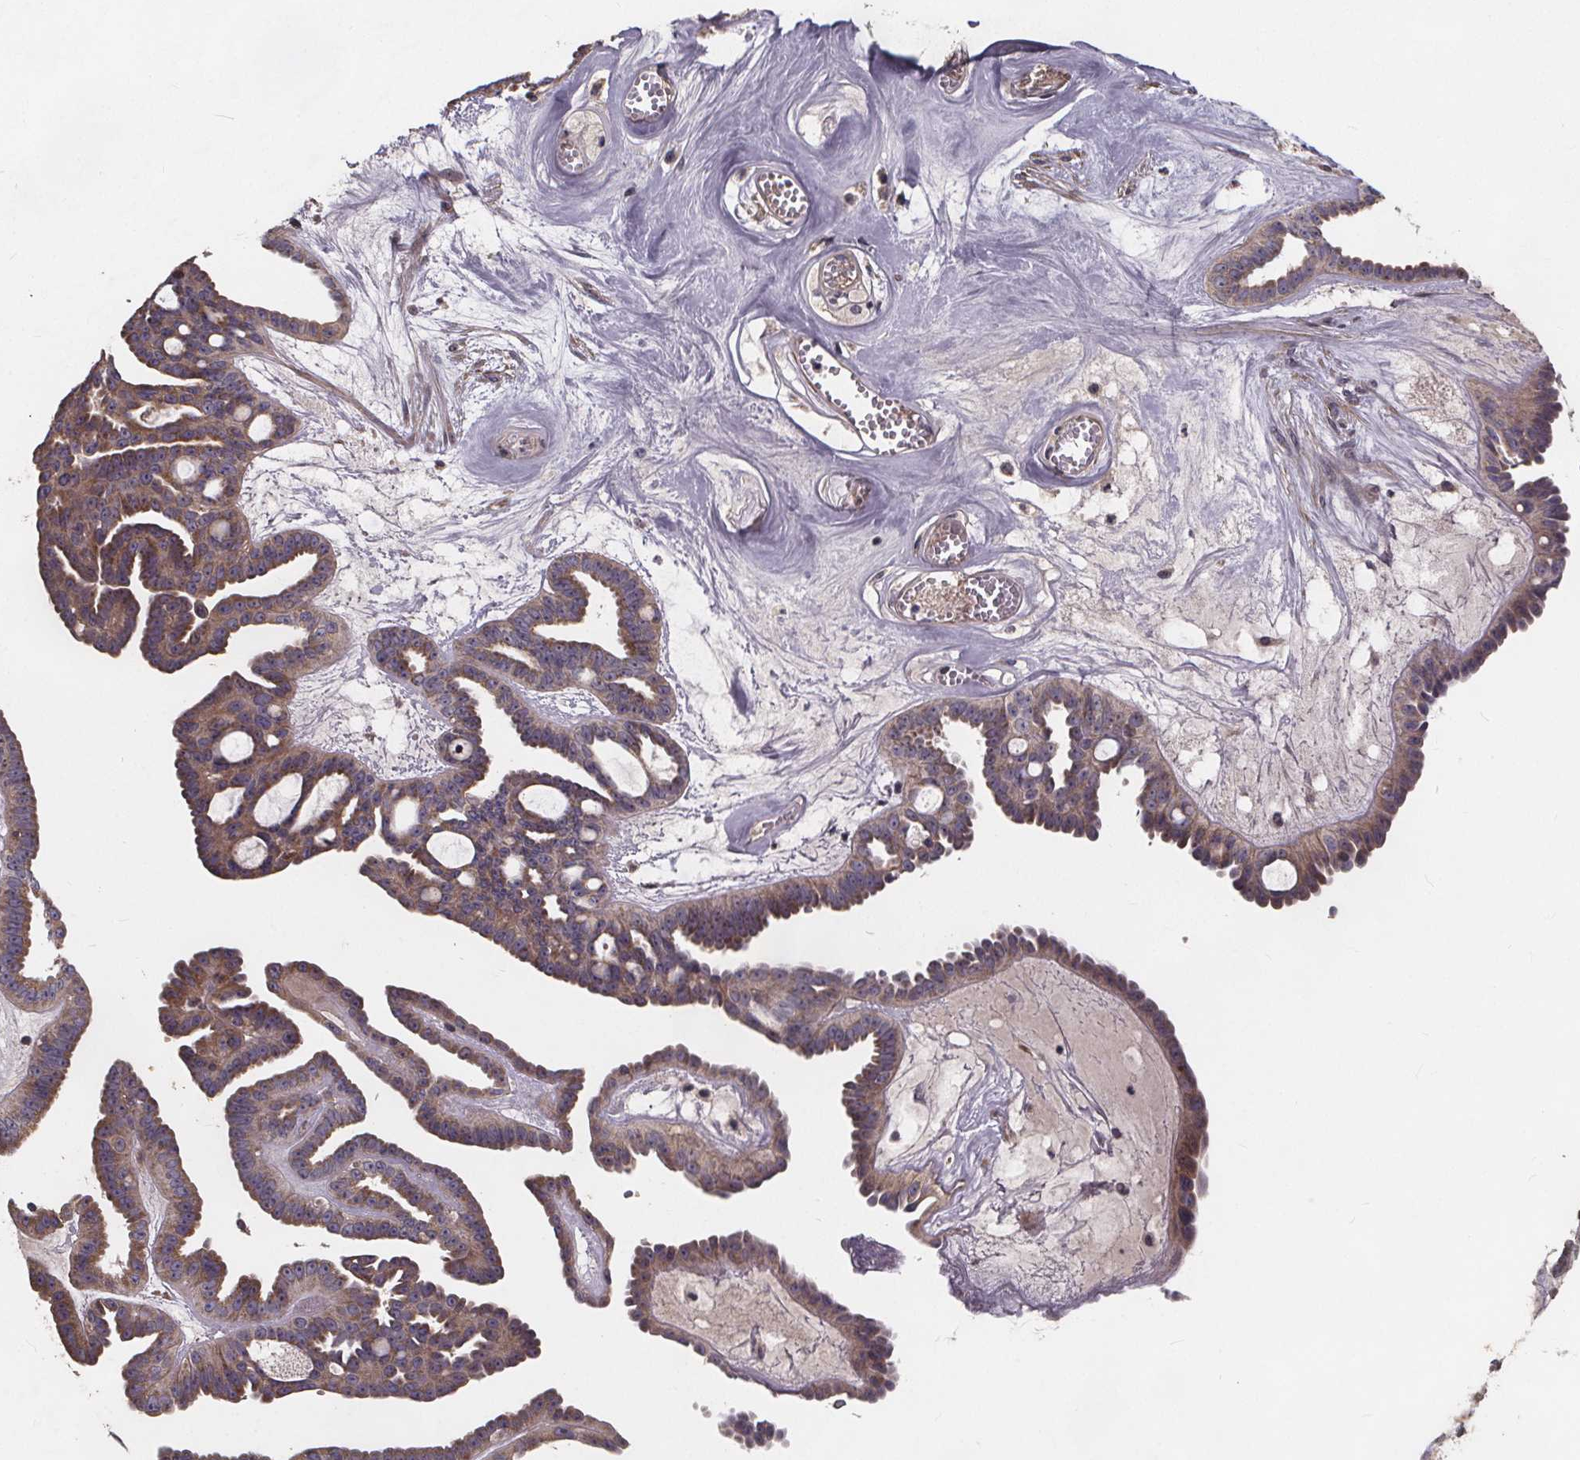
{"staining": {"intensity": "moderate", "quantity": "25%-75%", "location": "cytoplasmic/membranous"}, "tissue": "ovarian cancer", "cell_type": "Tumor cells", "image_type": "cancer", "snomed": [{"axis": "morphology", "description": "Cystadenocarcinoma, serous, NOS"}, {"axis": "topography", "description": "Ovary"}], "caption": "This photomicrograph exhibits ovarian cancer stained with IHC to label a protein in brown. The cytoplasmic/membranous of tumor cells show moderate positivity for the protein. Nuclei are counter-stained blue.", "gene": "YME1L1", "patient": {"sex": "female", "age": 71}}